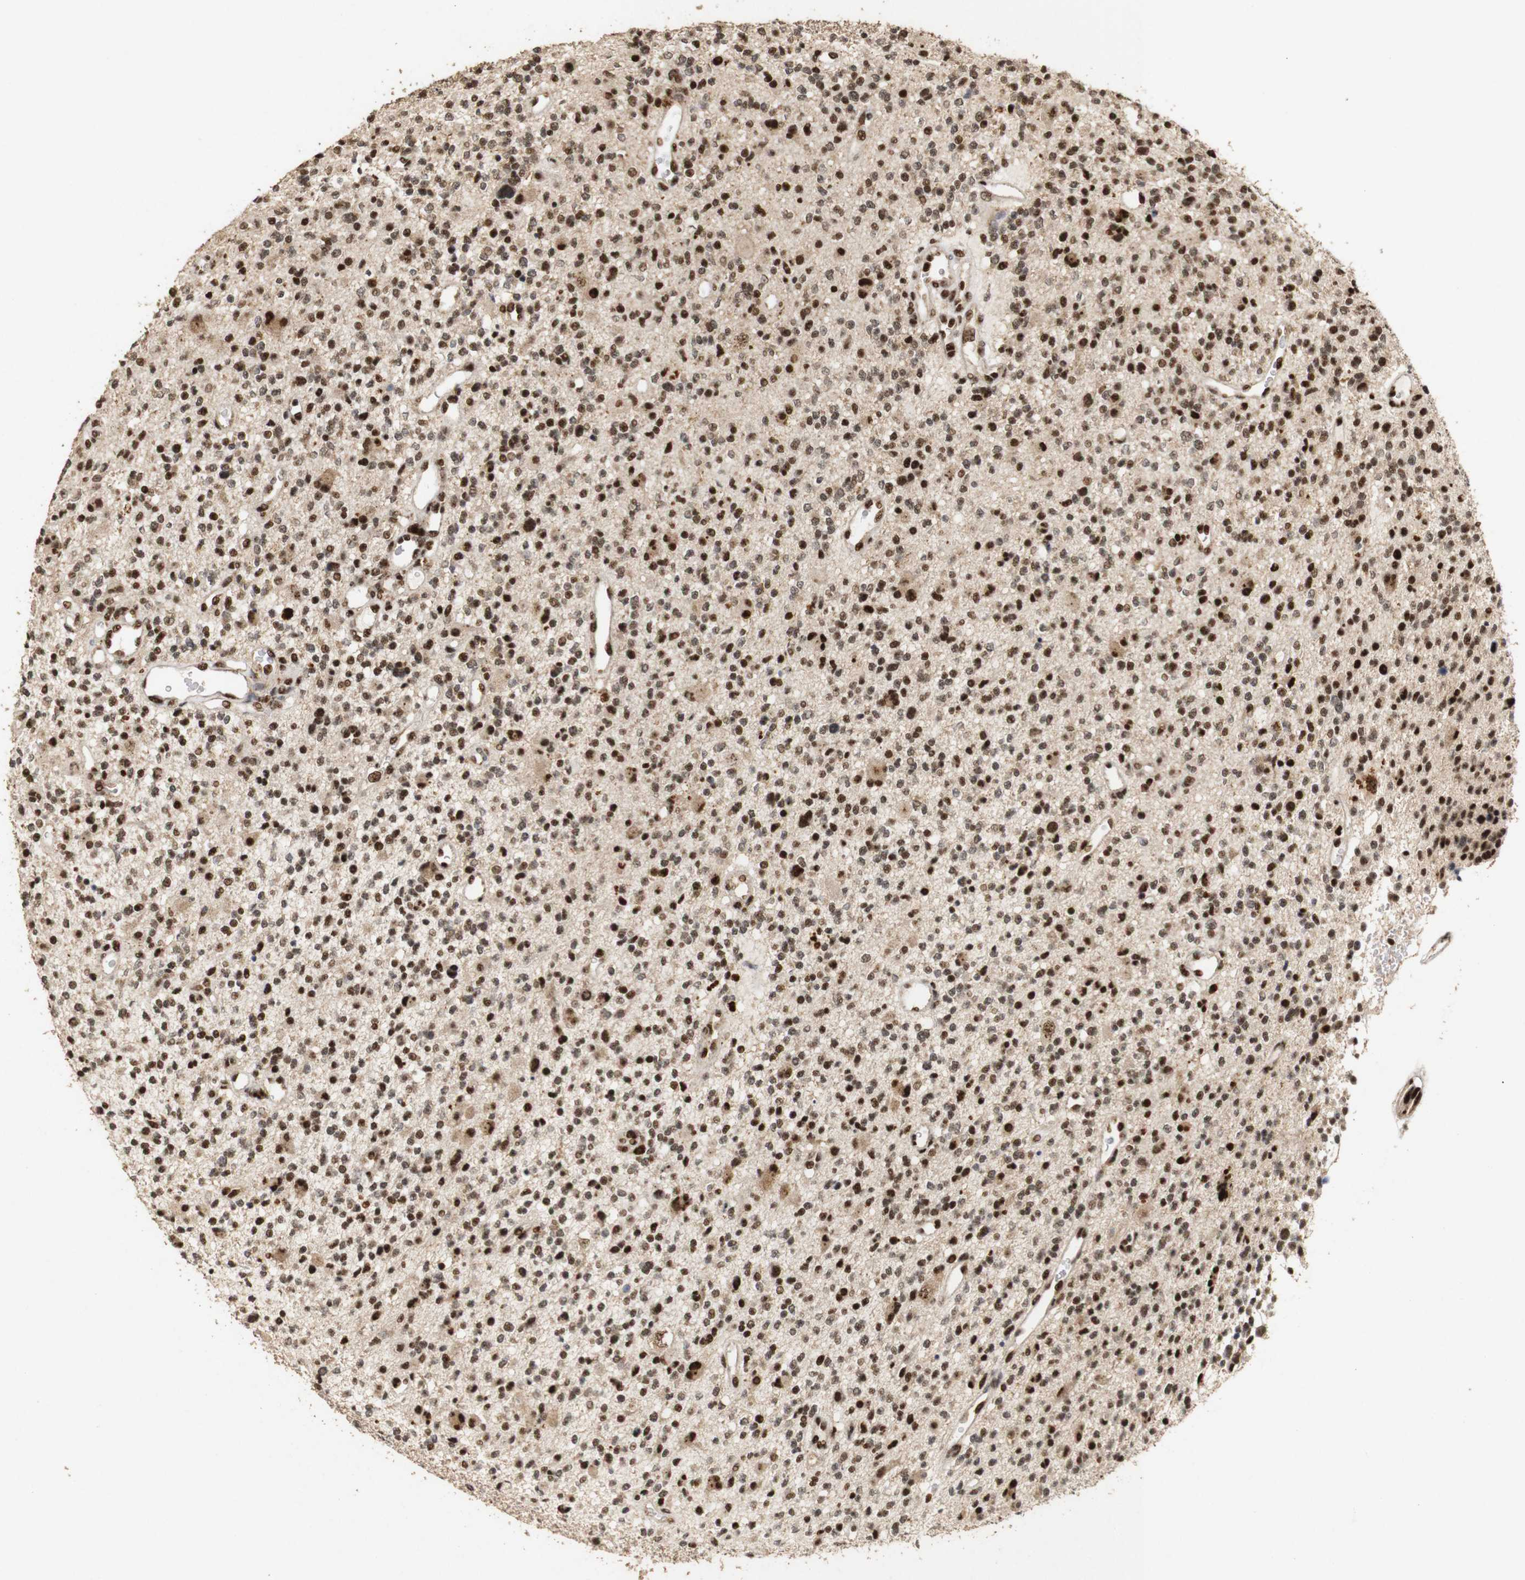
{"staining": {"intensity": "moderate", "quantity": ">75%", "location": "cytoplasmic/membranous,nuclear"}, "tissue": "glioma", "cell_type": "Tumor cells", "image_type": "cancer", "snomed": [{"axis": "morphology", "description": "Glioma, malignant, High grade"}, {"axis": "topography", "description": "Brain"}], "caption": "Approximately >75% of tumor cells in human glioma show moderate cytoplasmic/membranous and nuclear protein expression as visualized by brown immunohistochemical staining.", "gene": "PYM1", "patient": {"sex": "male", "age": 48}}